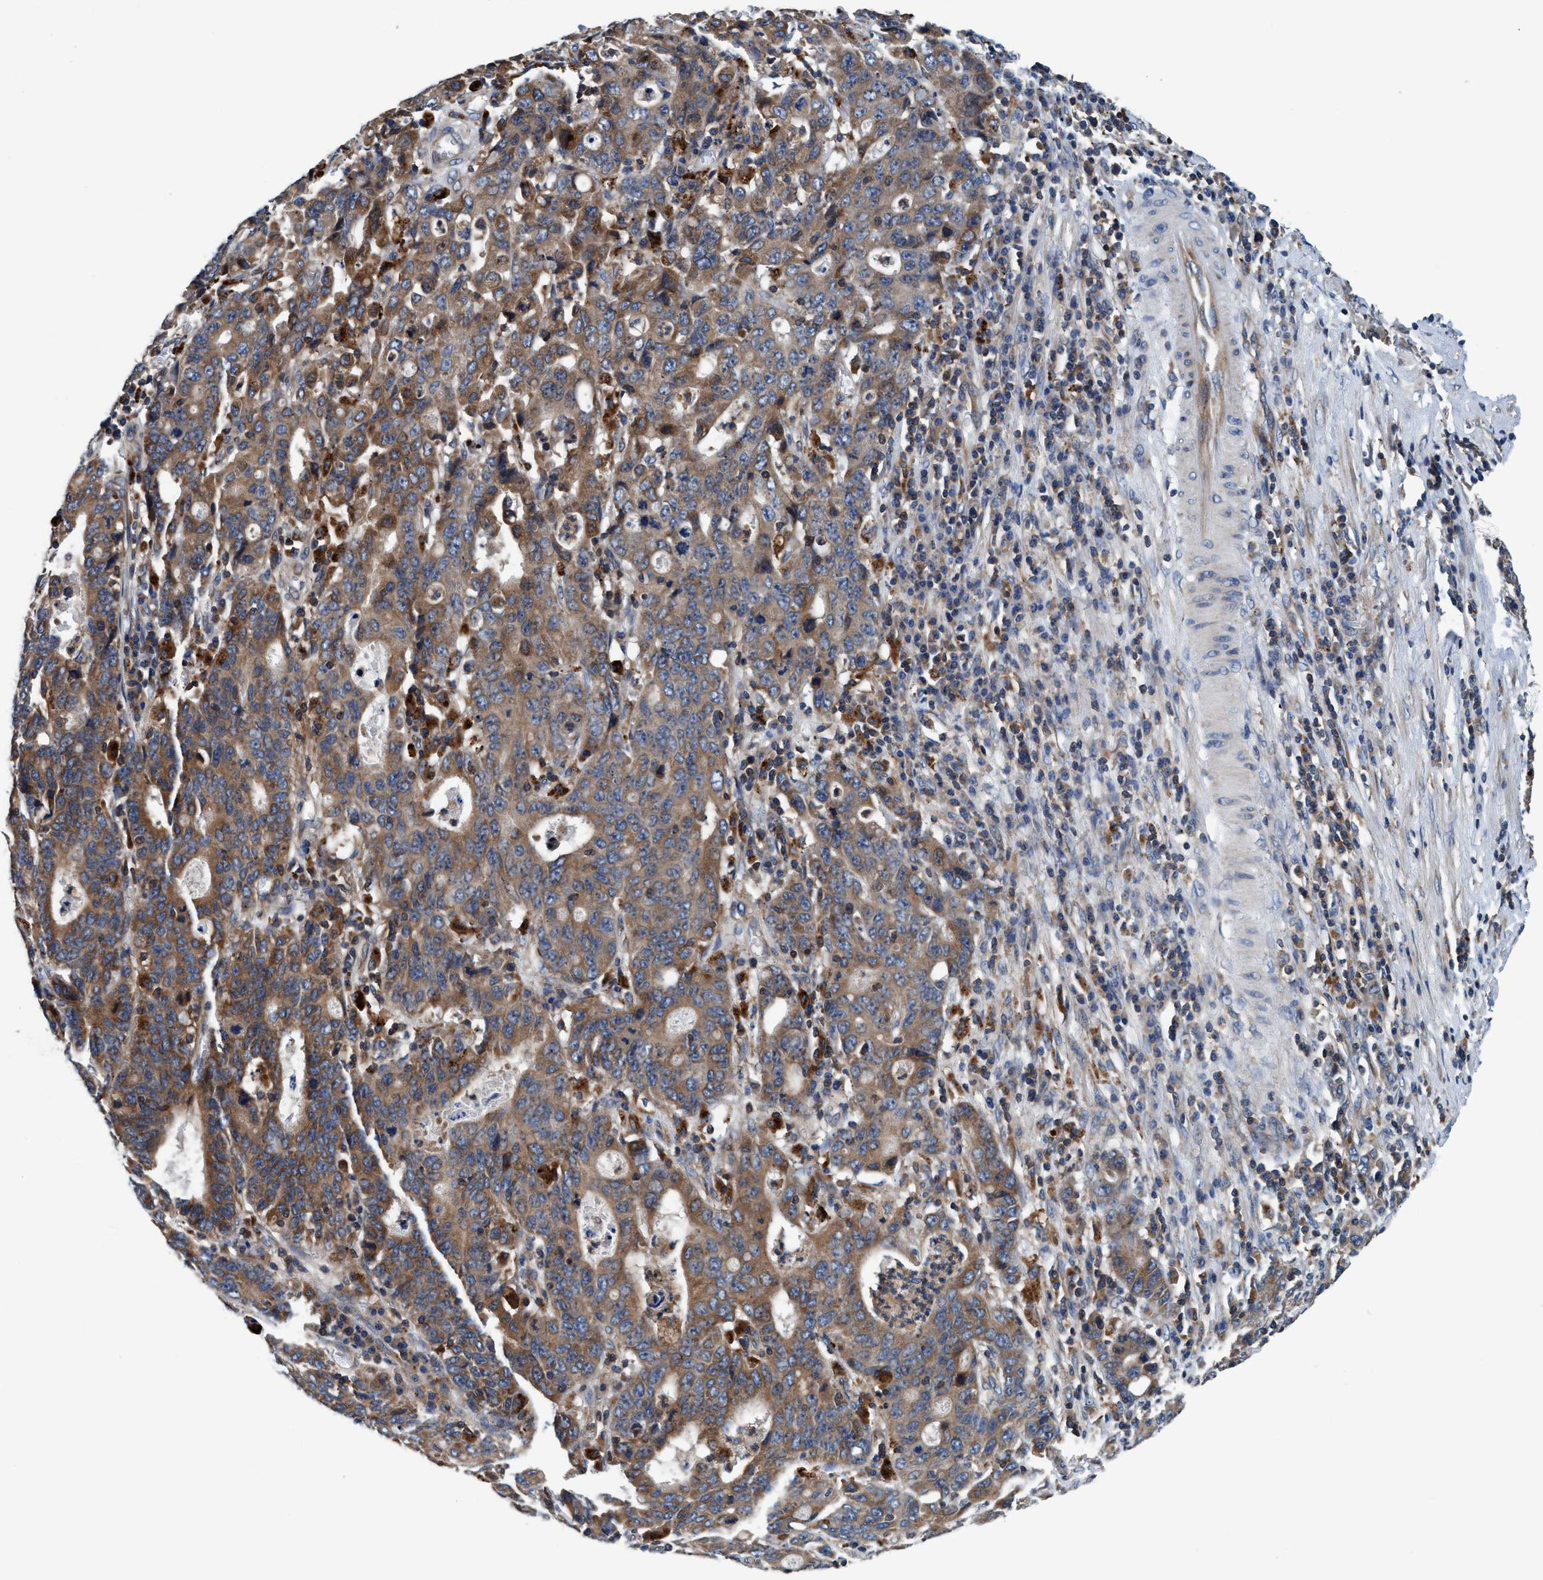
{"staining": {"intensity": "moderate", "quantity": ">75%", "location": "cytoplasmic/membranous"}, "tissue": "stomach cancer", "cell_type": "Tumor cells", "image_type": "cancer", "snomed": [{"axis": "morphology", "description": "Adenocarcinoma, NOS"}, {"axis": "topography", "description": "Stomach, upper"}], "caption": "There is medium levels of moderate cytoplasmic/membranous positivity in tumor cells of stomach adenocarcinoma, as demonstrated by immunohistochemical staining (brown color).", "gene": "ENDOG", "patient": {"sex": "male", "age": 69}}